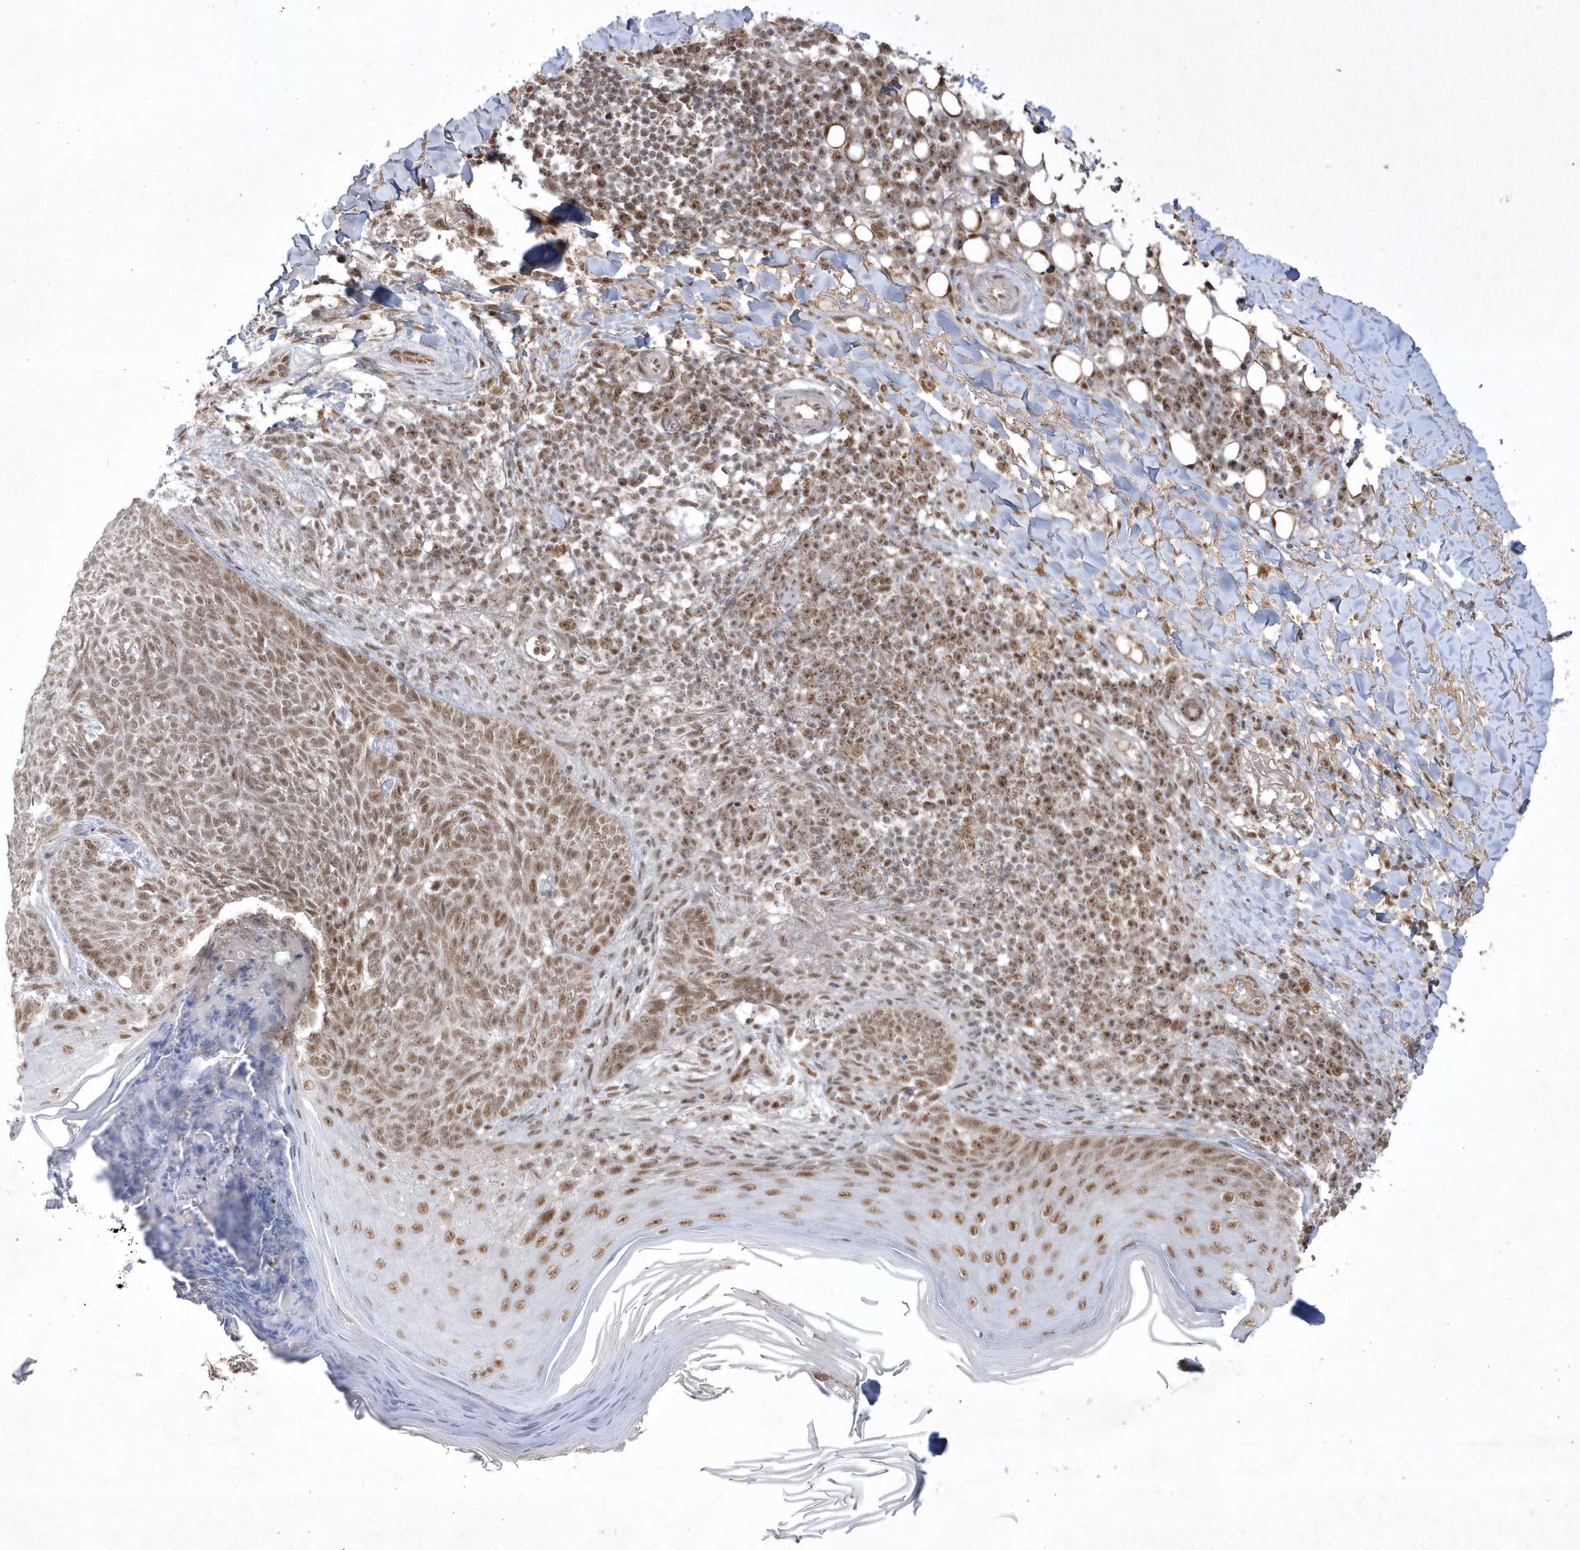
{"staining": {"intensity": "moderate", "quantity": ">75%", "location": "nuclear"}, "tissue": "skin cancer", "cell_type": "Tumor cells", "image_type": "cancer", "snomed": [{"axis": "morphology", "description": "Basal cell carcinoma"}, {"axis": "topography", "description": "Skin"}], "caption": "Protein expression analysis of human skin basal cell carcinoma reveals moderate nuclear staining in approximately >75% of tumor cells.", "gene": "CPSF3", "patient": {"sex": "male", "age": 85}}